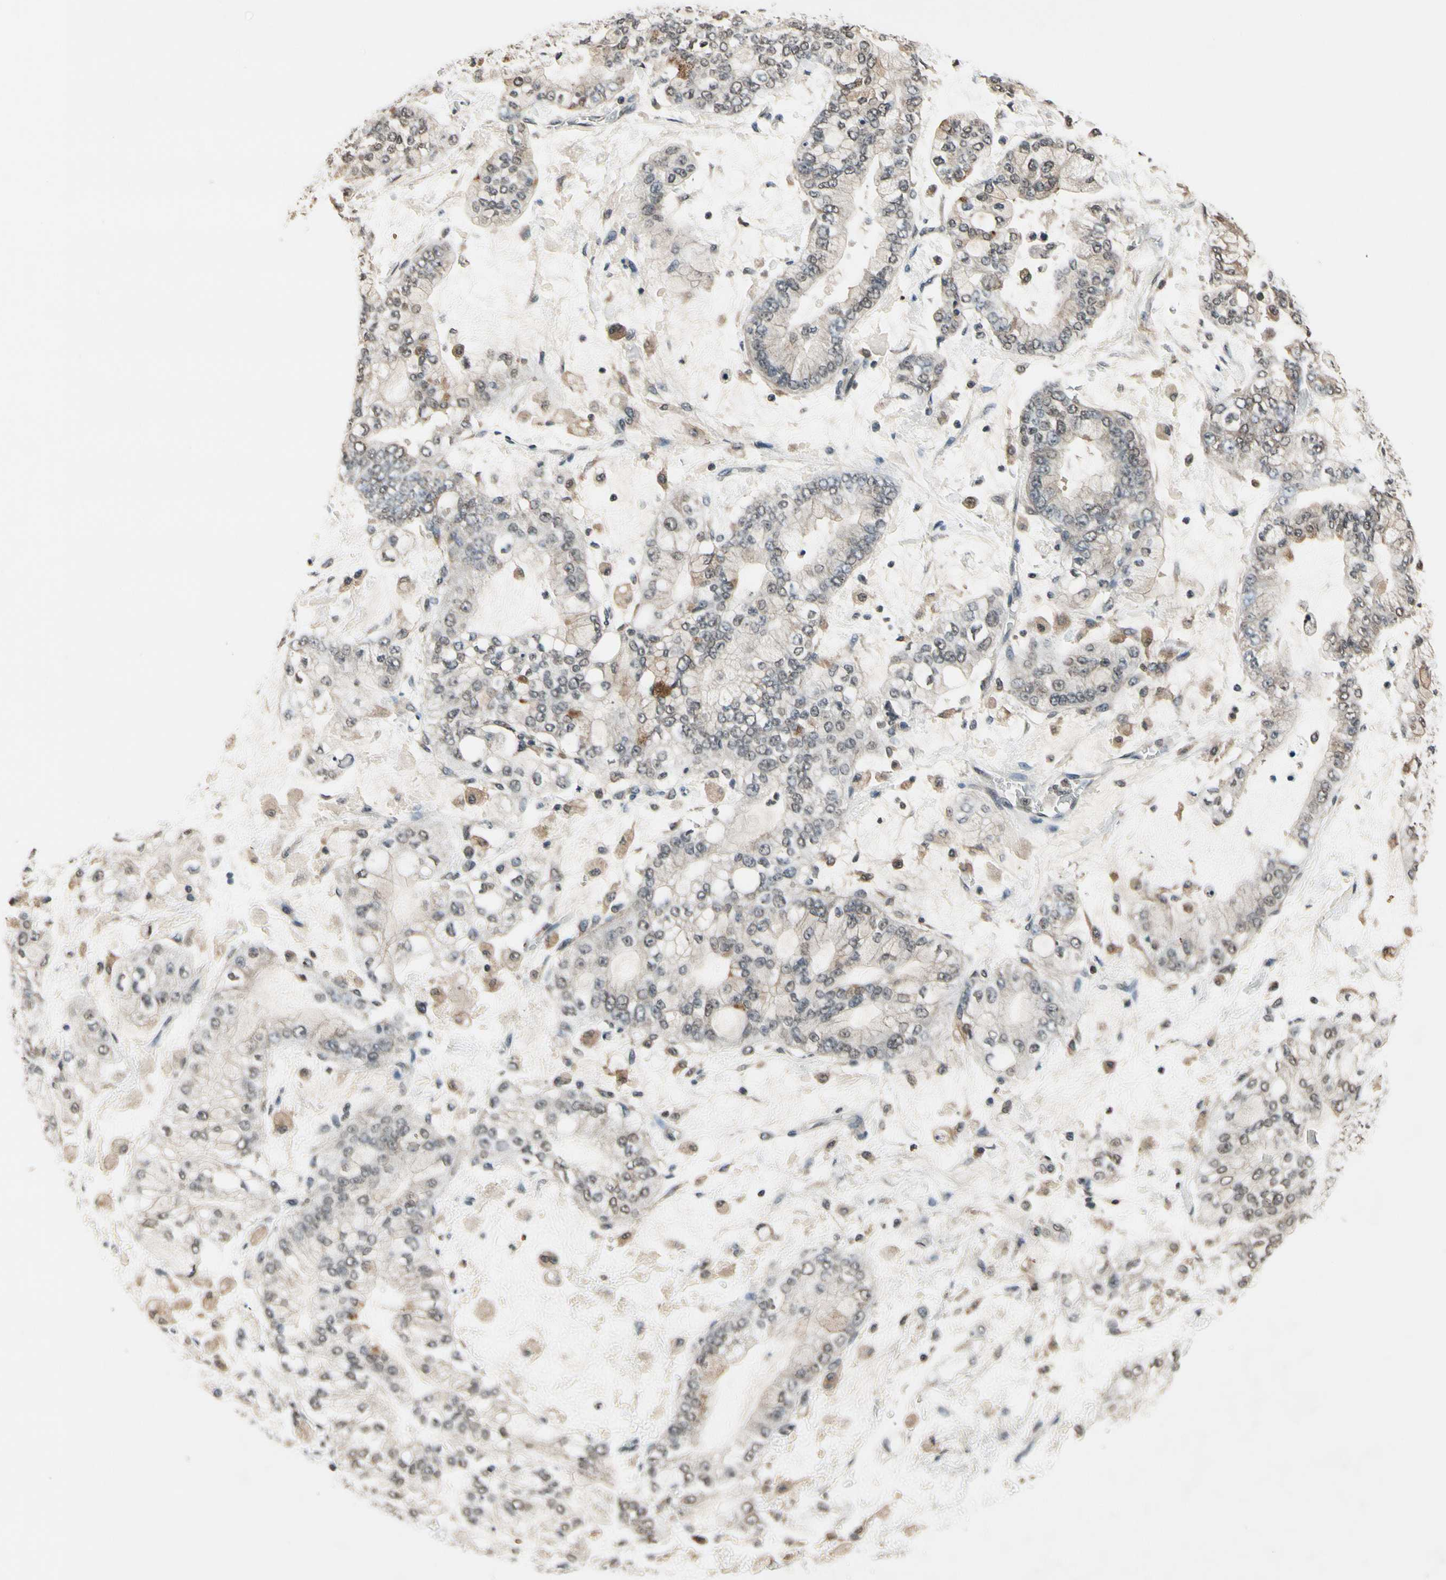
{"staining": {"intensity": "weak", "quantity": ">75%", "location": "cytoplasmic/membranous"}, "tissue": "stomach cancer", "cell_type": "Tumor cells", "image_type": "cancer", "snomed": [{"axis": "morphology", "description": "Normal tissue, NOS"}, {"axis": "morphology", "description": "Adenocarcinoma, NOS"}, {"axis": "topography", "description": "Stomach, upper"}, {"axis": "topography", "description": "Stomach"}], "caption": "Immunohistochemical staining of human stomach cancer demonstrates weak cytoplasmic/membranous protein staining in approximately >75% of tumor cells.", "gene": "GCLC", "patient": {"sex": "male", "age": 76}}